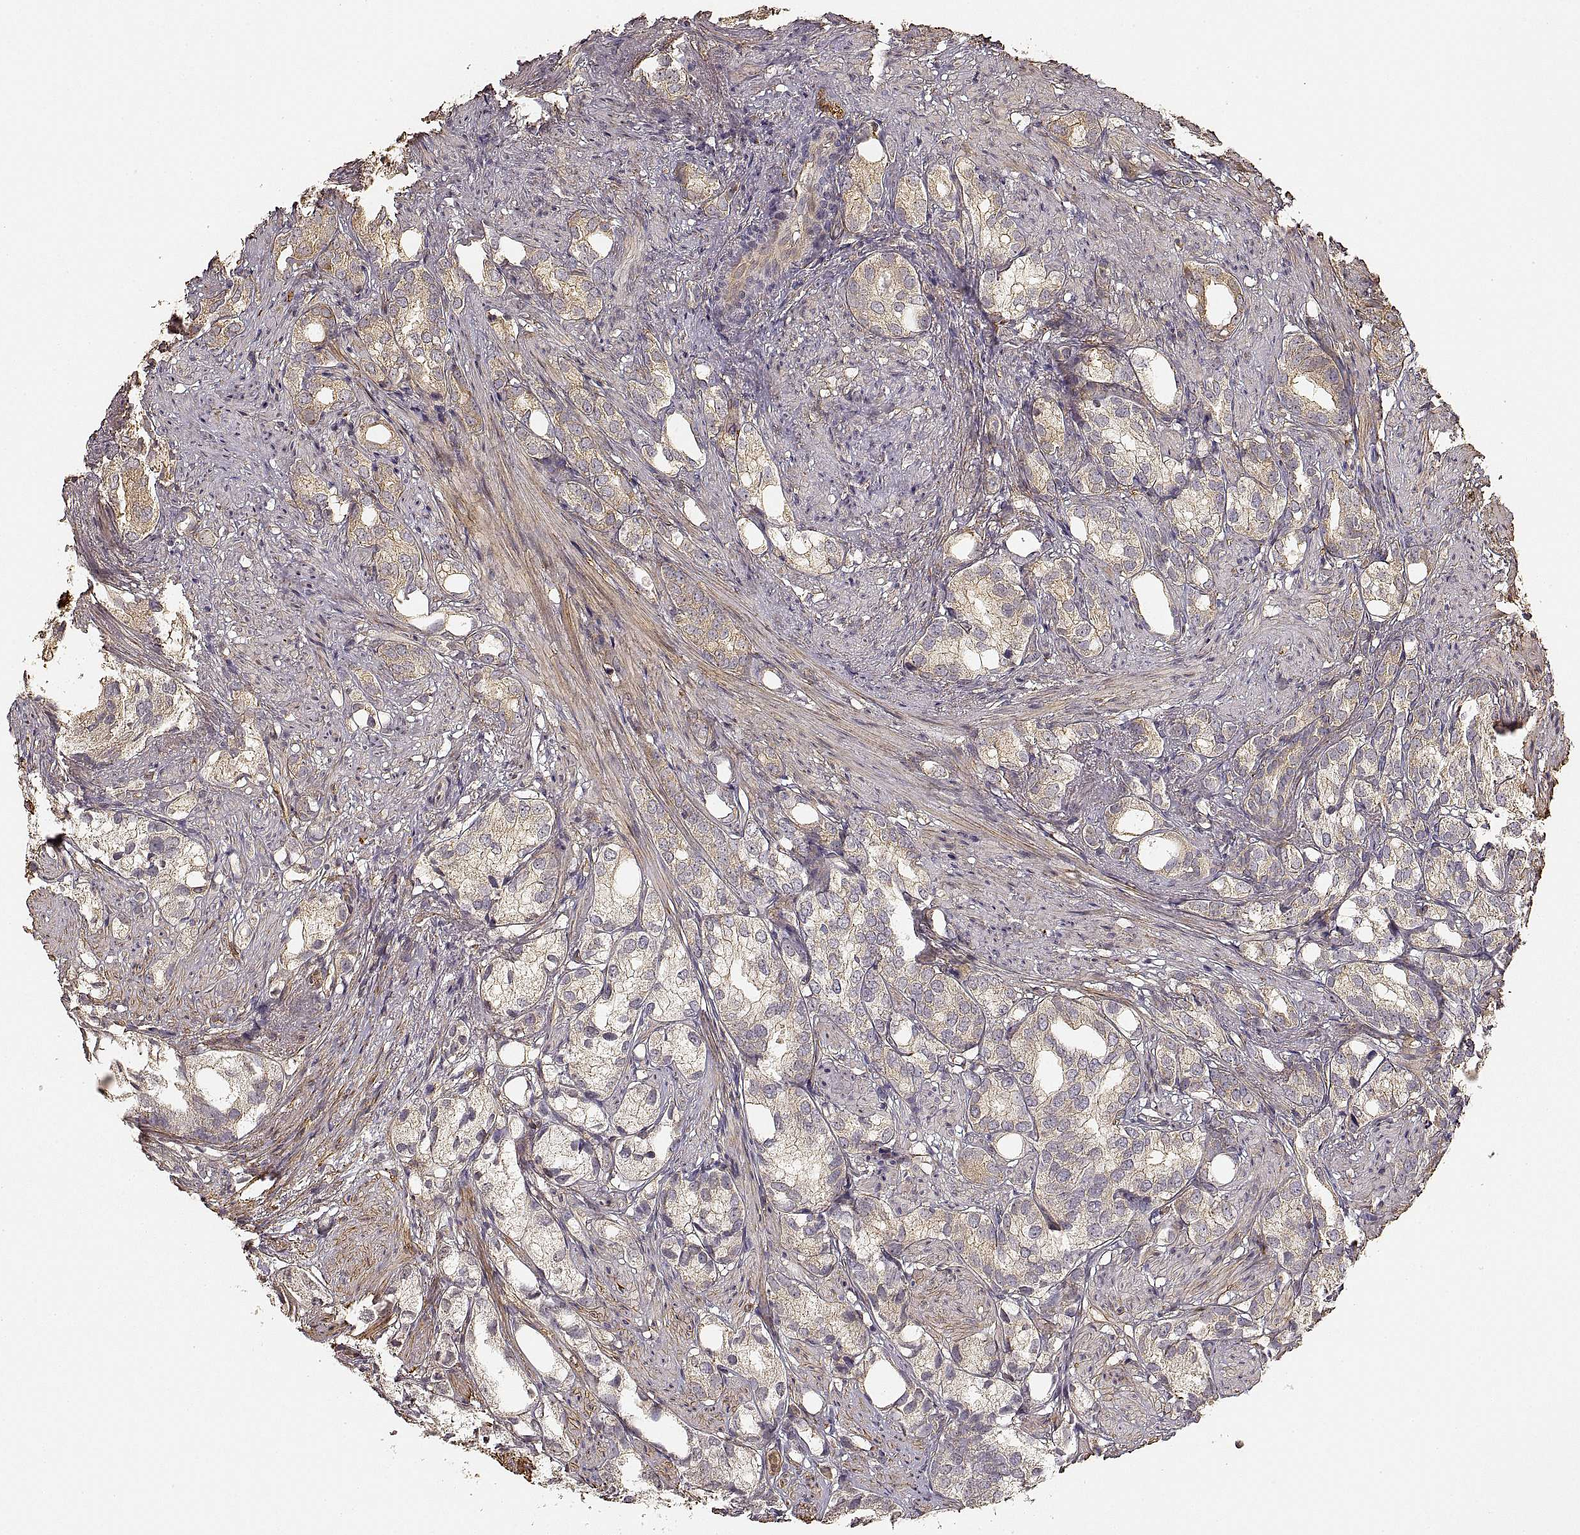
{"staining": {"intensity": "weak", "quantity": ">75%", "location": "cytoplasmic/membranous"}, "tissue": "prostate cancer", "cell_type": "Tumor cells", "image_type": "cancer", "snomed": [{"axis": "morphology", "description": "Adenocarcinoma, High grade"}, {"axis": "topography", "description": "Prostate"}], "caption": "IHC image of human prostate cancer (adenocarcinoma (high-grade)) stained for a protein (brown), which exhibits low levels of weak cytoplasmic/membranous staining in approximately >75% of tumor cells.", "gene": "LAMA4", "patient": {"sex": "male", "age": 82}}